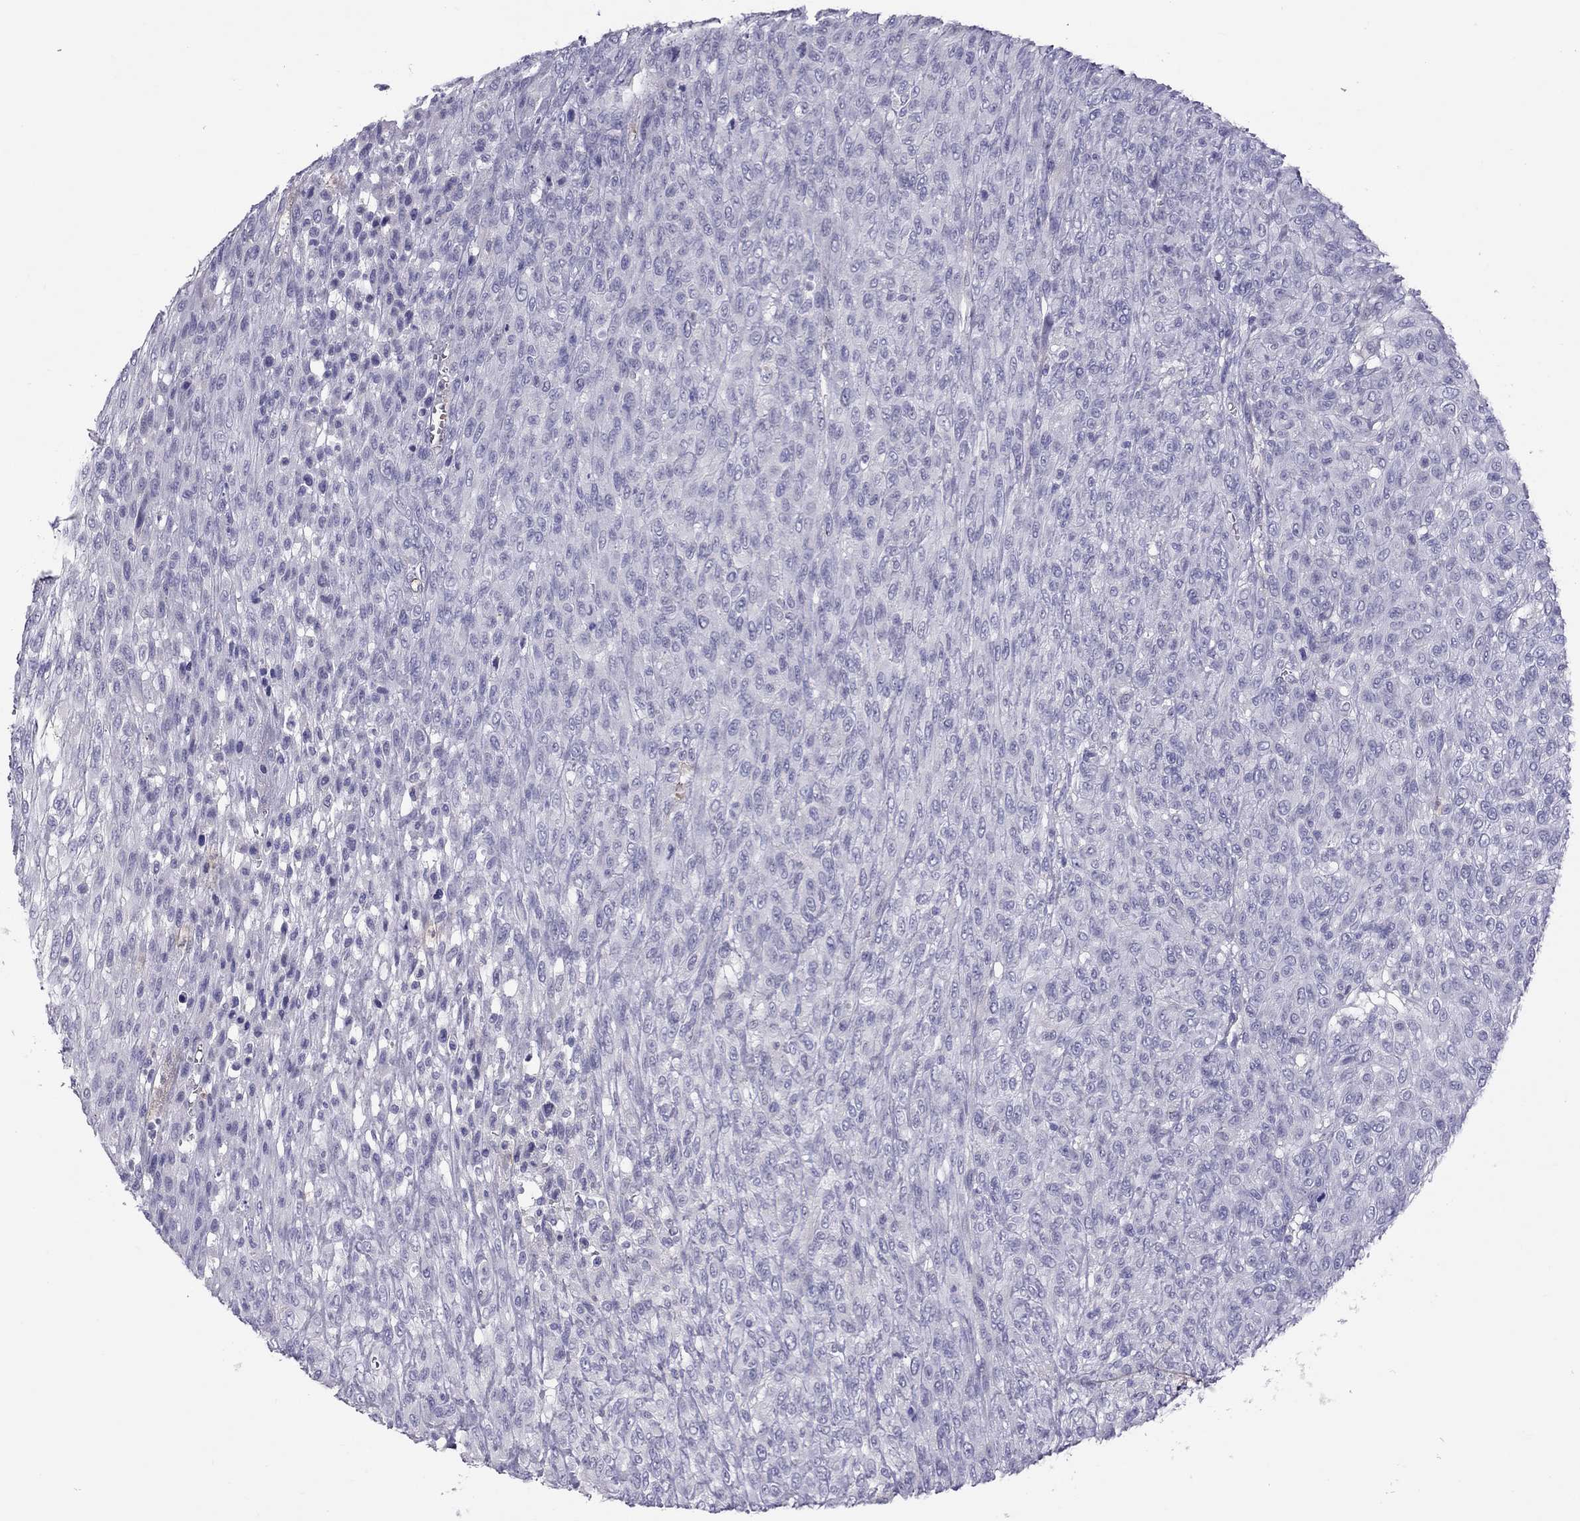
{"staining": {"intensity": "negative", "quantity": "none", "location": "none"}, "tissue": "renal cancer", "cell_type": "Tumor cells", "image_type": "cancer", "snomed": [{"axis": "morphology", "description": "Adenocarcinoma, NOS"}, {"axis": "topography", "description": "Kidney"}], "caption": "A high-resolution micrograph shows IHC staining of renal cancer (adenocarcinoma), which exhibits no significant positivity in tumor cells.", "gene": "FRMD1", "patient": {"sex": "male", "age": 58}}